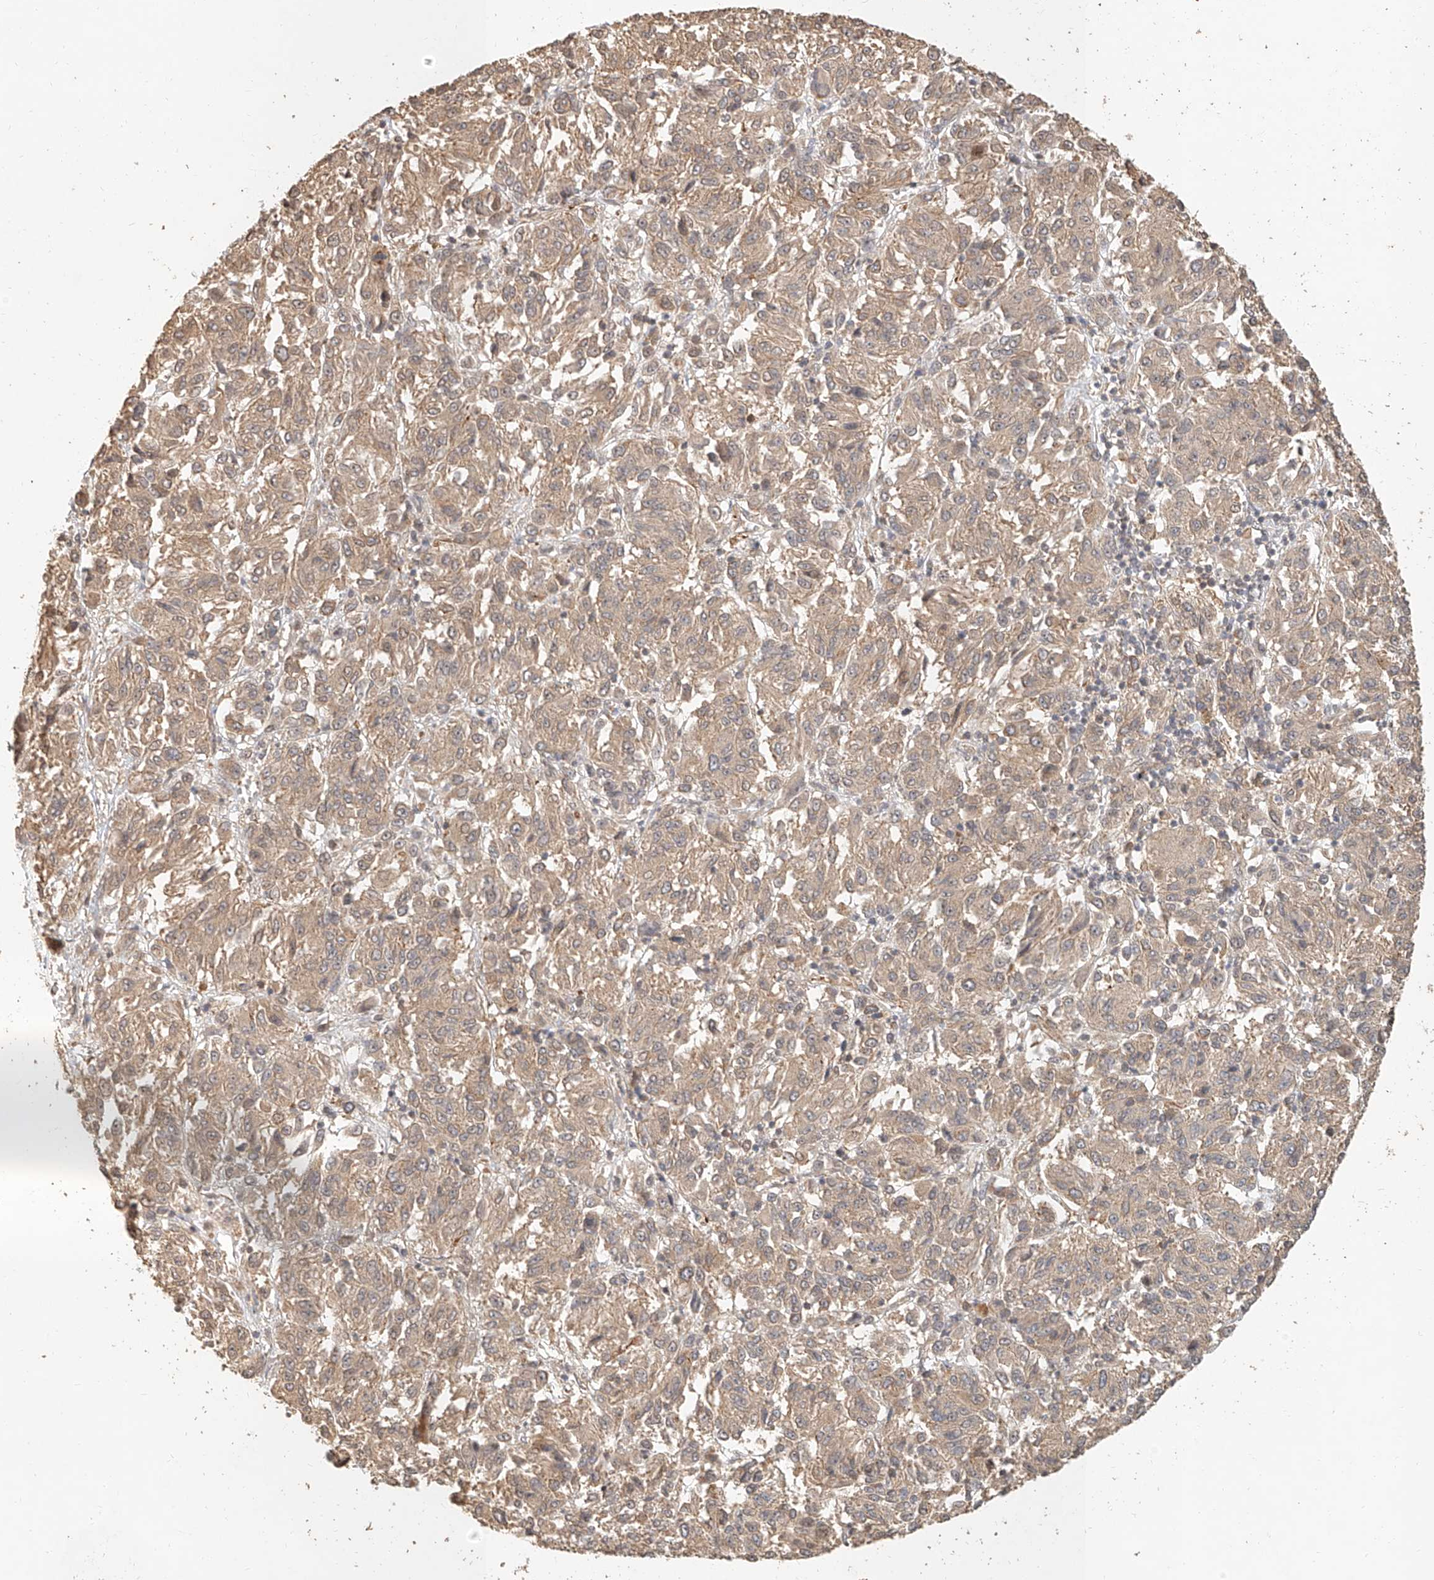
{"staining": {"intensity": "weak", "quantity": ">75%", "location": "cytoplasmic/membranous"}, "tissue": "melanoma", "cell_type": "Tumor cells", "image_type": "cancer", "snomed": [{"axis": "morphology", "description": "Malignant melanoma, Metastatic site"}, {"axis": "topography", "description": "Lung"}], "caption": "Protein staining shows weak cytoplasmic/membranous positivity in approximately >75% of tumor cells in malignant melanoma (metastatic site). Immunohistochemistry stains the protein of interest in brown and the nuclei are stained blue.", "gene": "NAP1L1", "patient": {"sex": "male", "age": 64}}